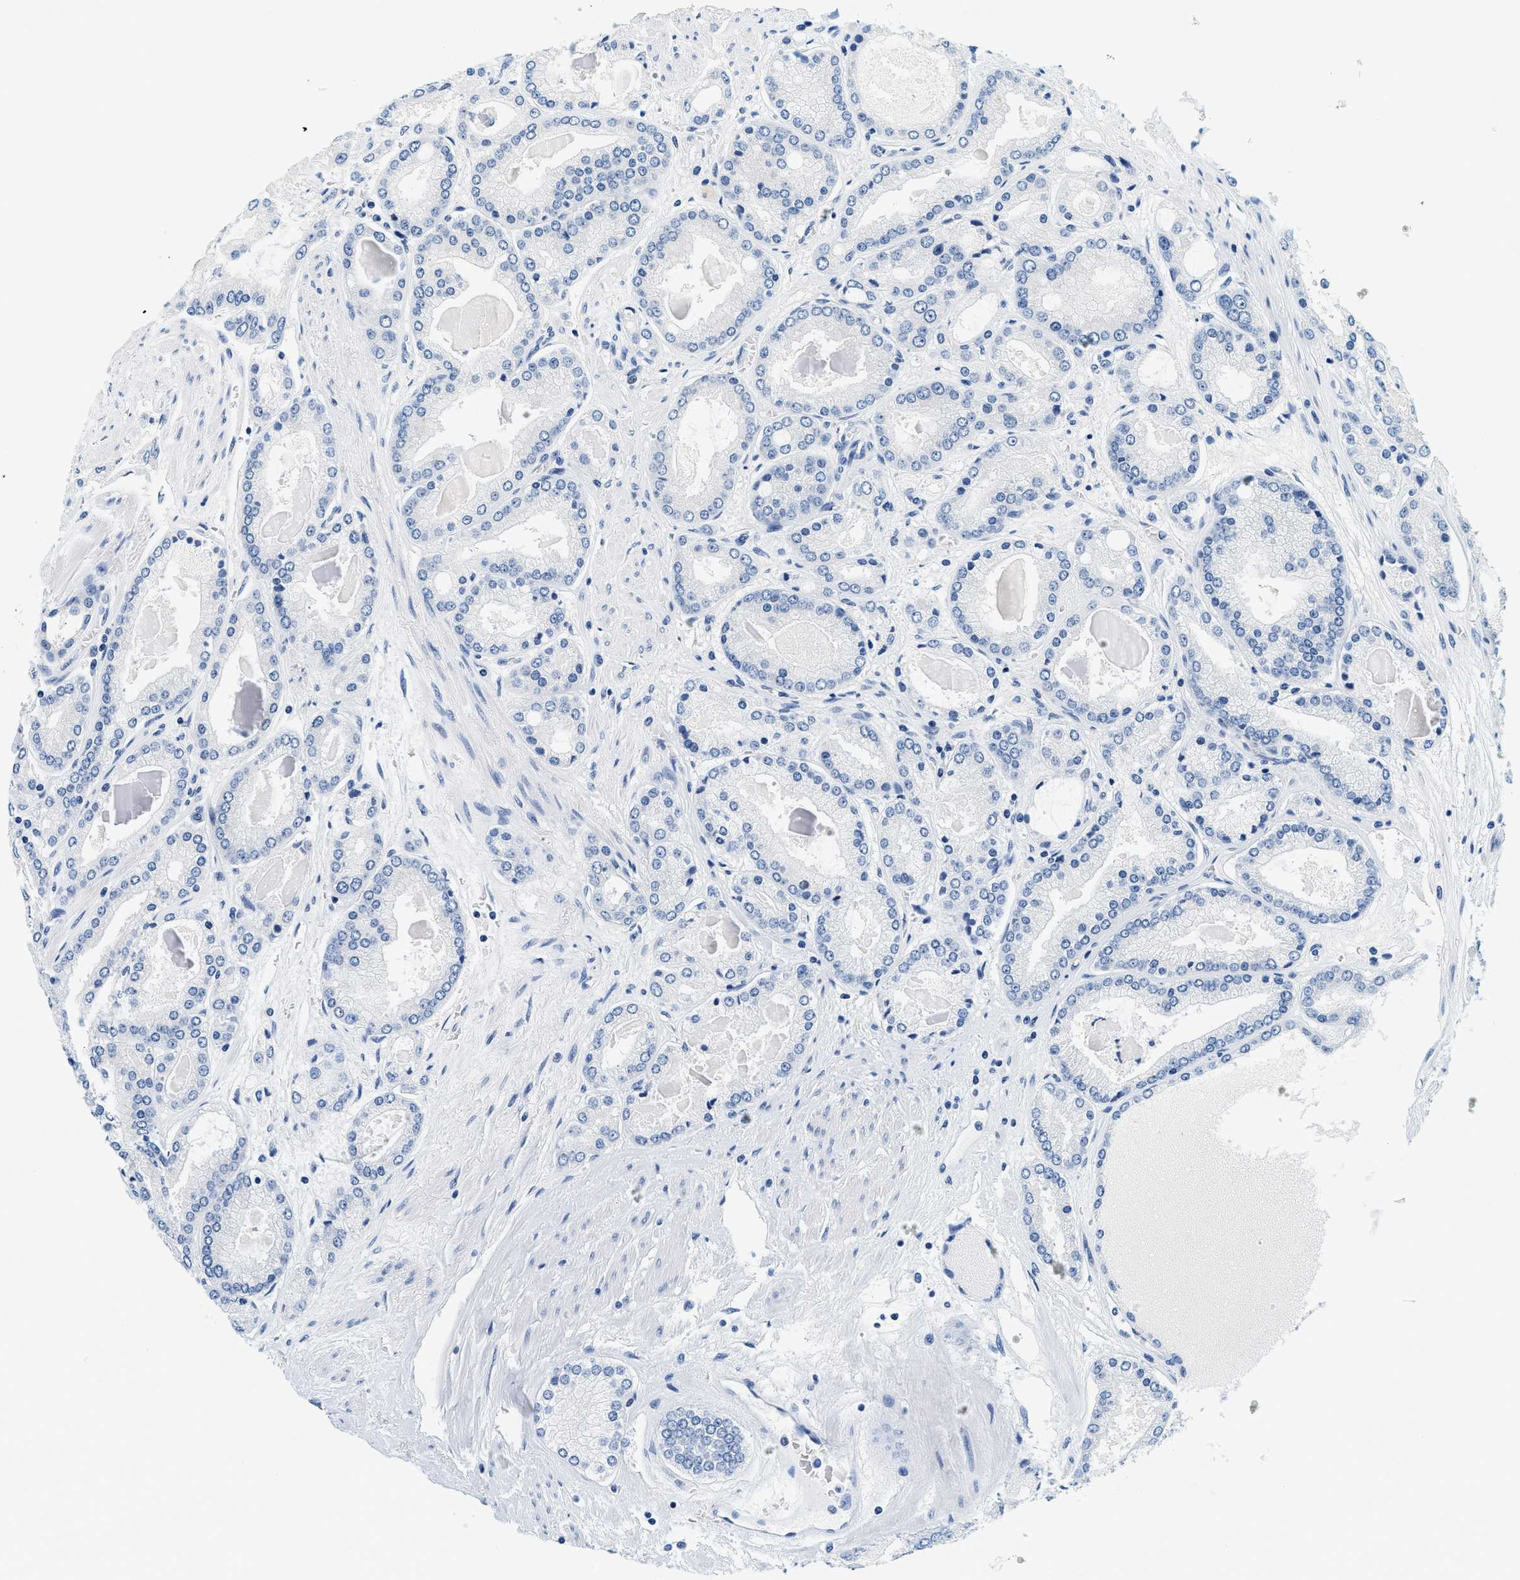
{"staining": {"intensity": "negative", "quantity": "none", "location": "none"}, "tissue": "prostate cancer", "cell_type": "Tumor cells", "image_type": "cancer", "snomed": [{"axis": "morphology", "description": "Adenocarcinoma, High grade"}, {"axis": "topography", "description": "Prostate"}], "caption": "This image is of prostate high-grade adenocarcinoma stained with immunohistochemistry (IHC) to label a protein in brown with the nuclei are counter-stained blue. There is no staining in tumor cells.", "gene": "GSTM3", "patient": {"sex": "male", "age": 59}}